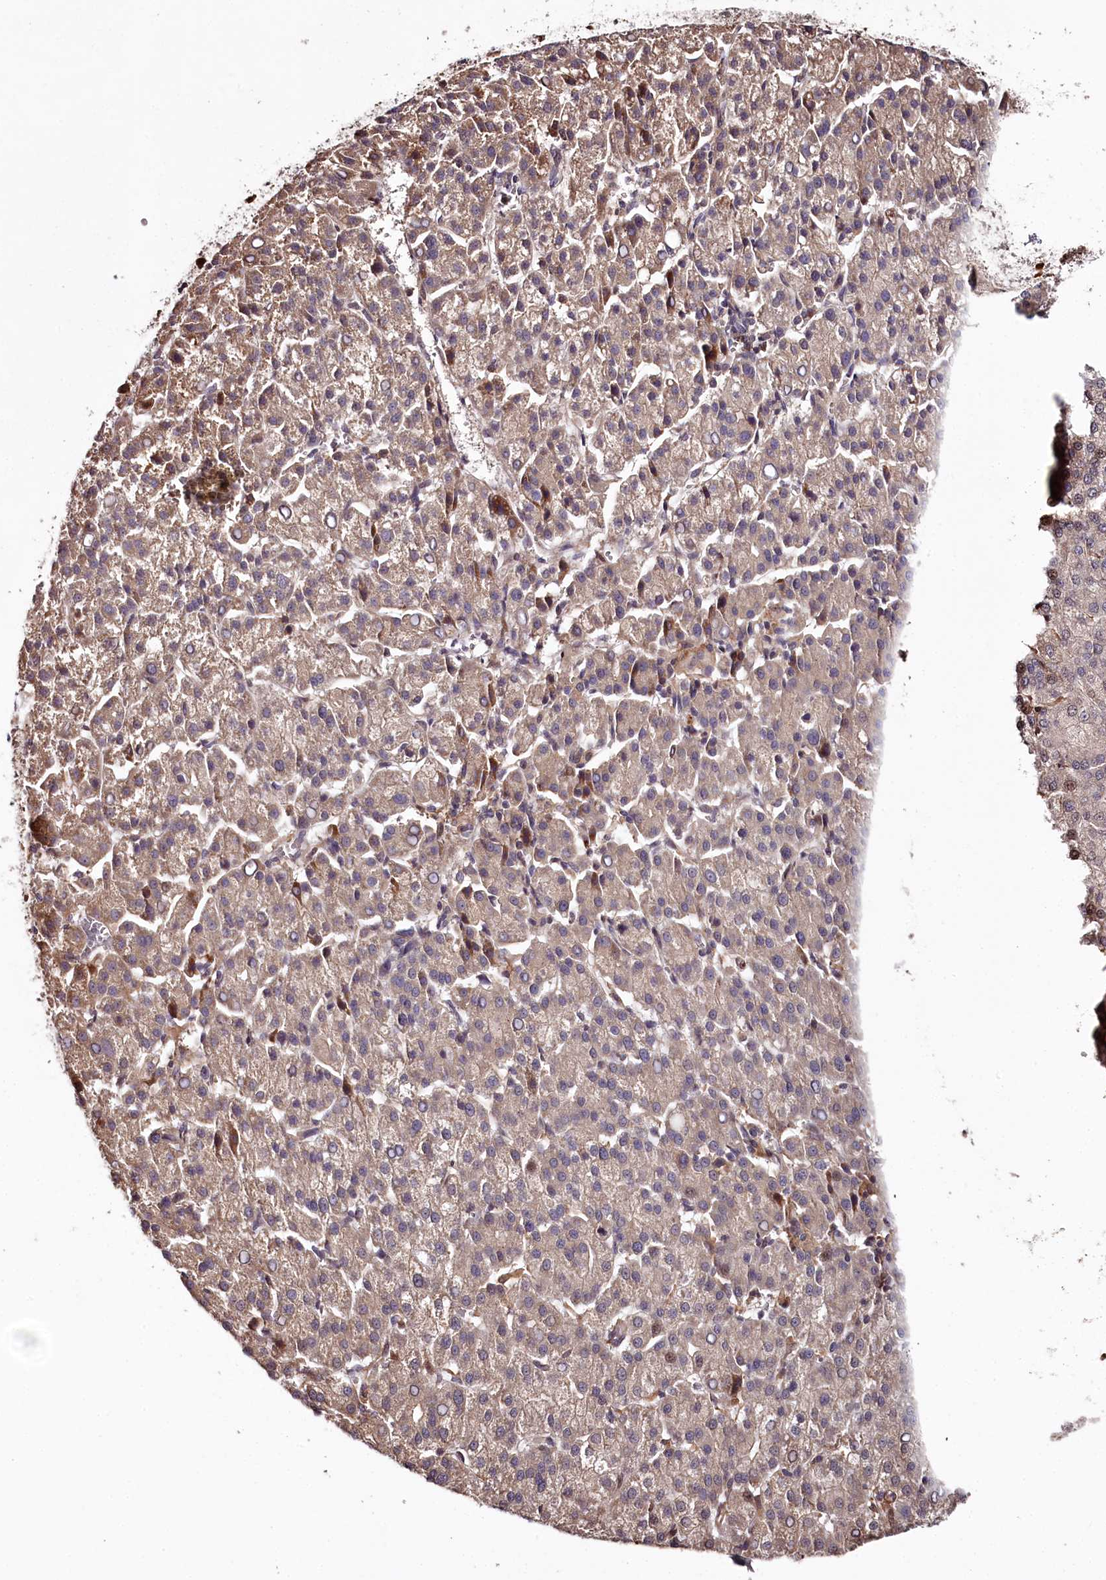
{"staining": {"intensity": "weak", "quantity": ">75%", "location": "cytoplasmic/membranous"}, "tissue": "liver cancer", "cell_type": "Tumor cells", "image_type": "cancer", "snomed": [{"axis": "morphology", "description": "Carcinoma, Hepatocellular, NOS"}, {"axis": "topography", "description": "Liver"}], "caption": "Tumor cells reveal weak cytoplasmic/membranous positivity in about >75% of cells in liver hepatocellular carcinoma. The protein of interest is shown in brown color, while the nuclei are stained blue.", "gene": "KIF14", "patient": {"sex": "female", "age": 58}}